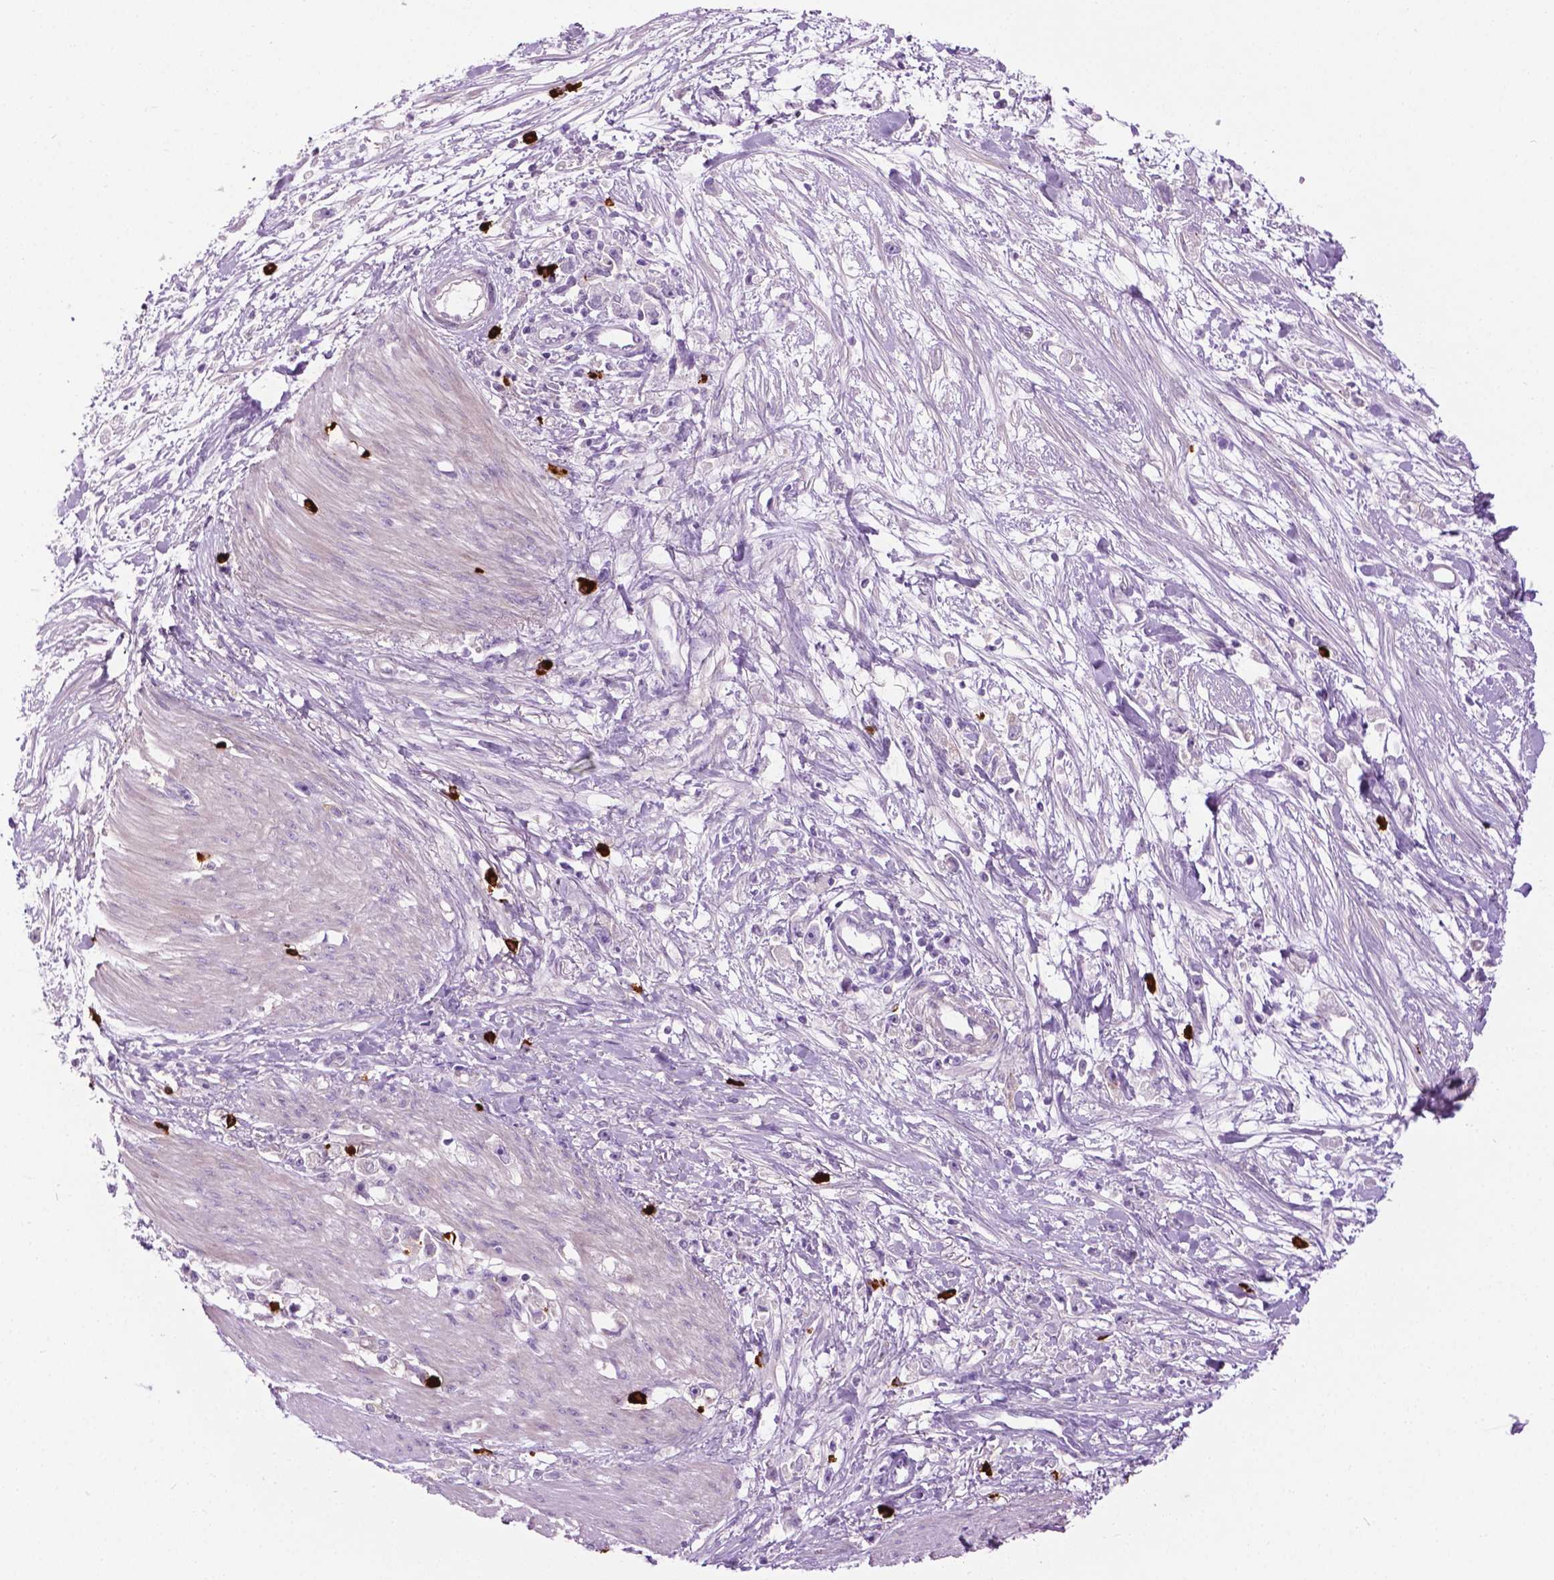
{"staining": {"intensity": "negative", "quantity": "none", "location": "none"}, "tissue": "stomach cancer", "cell_type": "Tumor cells", "image_type": "cancer", "snomed": [{"axis": "morphology", "description": "Adenocarcinoma, NOS"}, {"axis": "topography", "description": "Stomach"}], "caption": "High power microscopy micrograph of an immunohistochemistry (IHC) photomicrograph of stomach adenocarcinoma, revealing no significant staining in tumor cells. (DAB (3,3'-diaminobenzidine) IHC visualized using brightfield microscopy, high magnification).", "gene": "SPECC1L", "patient": {"sex": "female", "age": 59}}